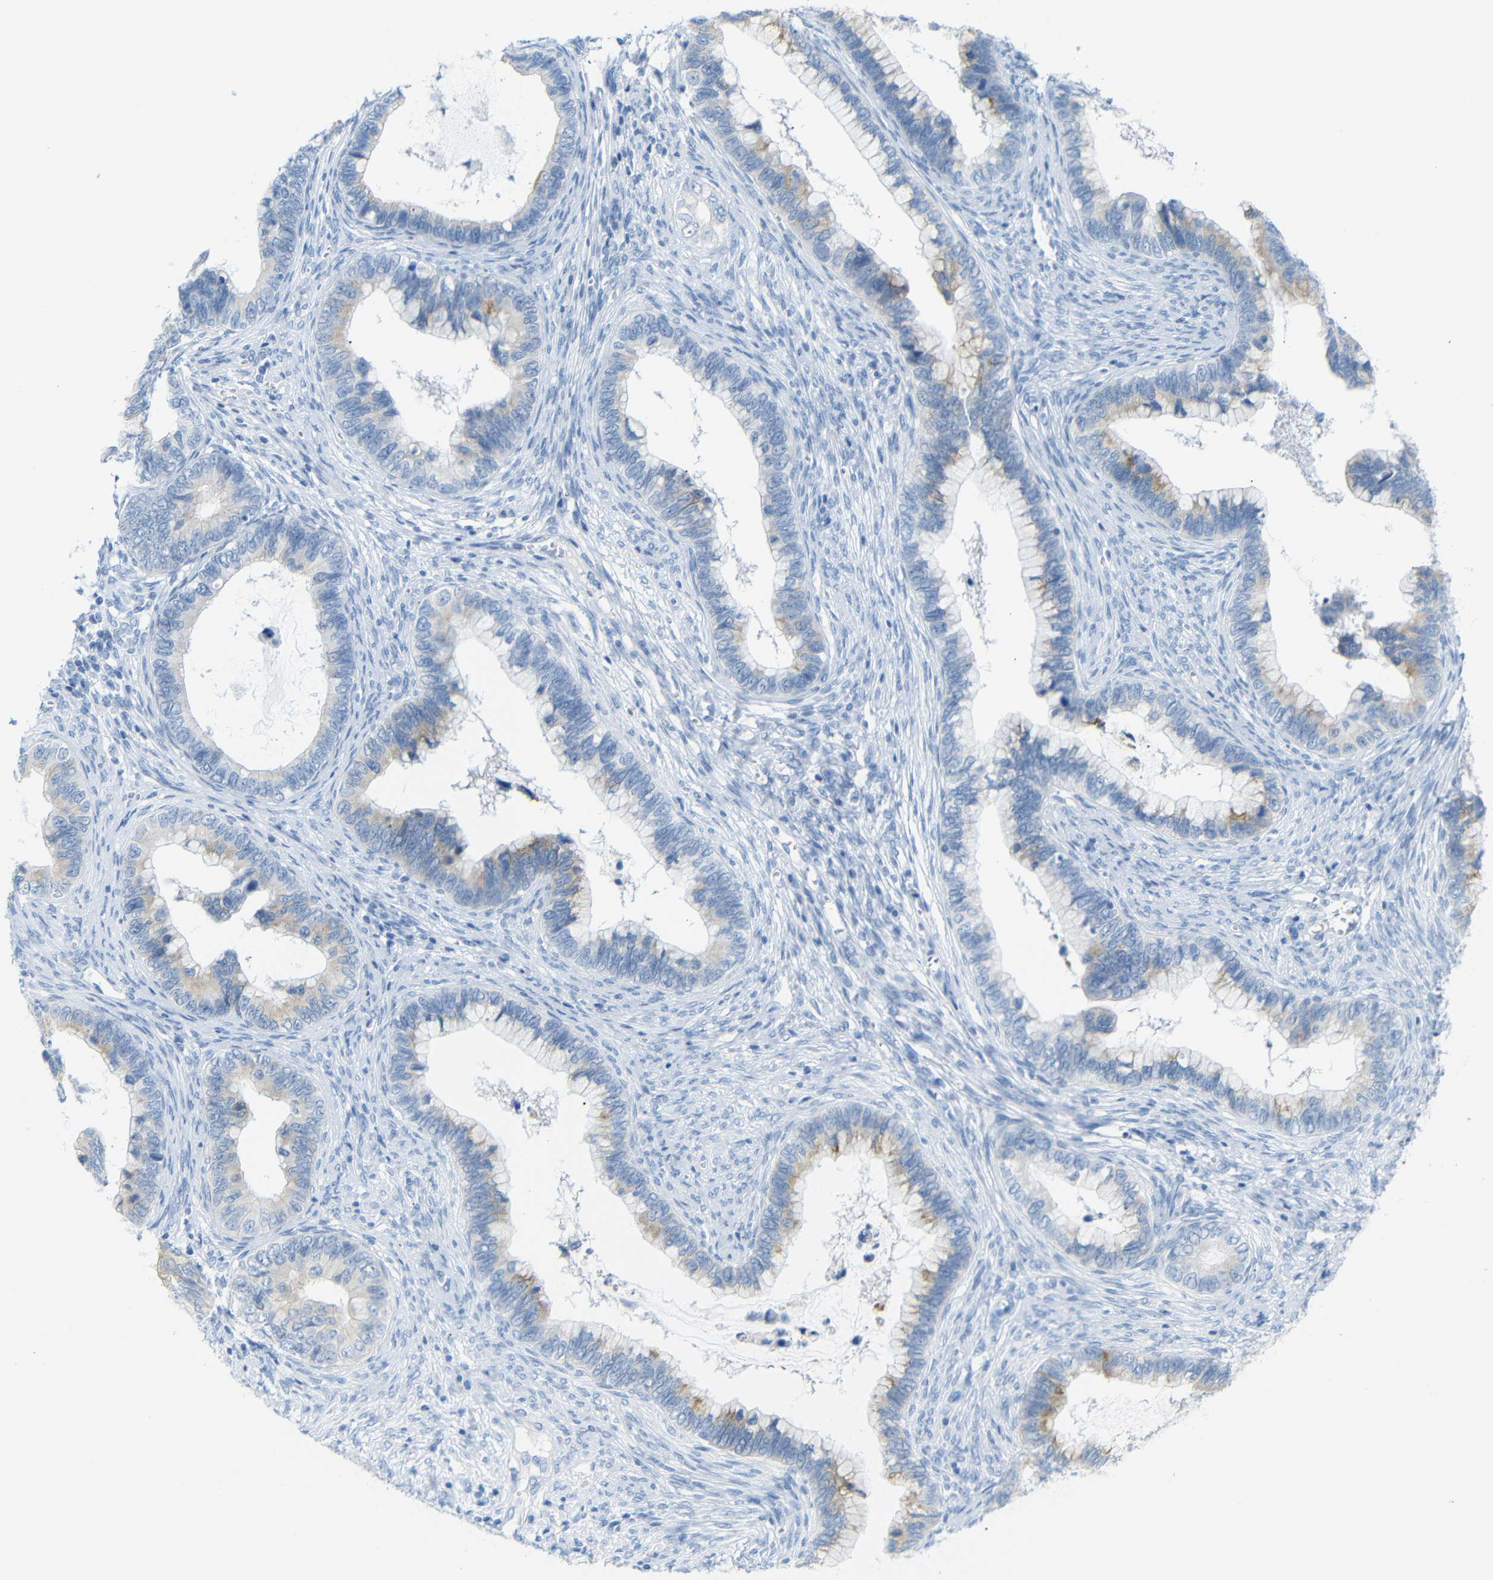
{"staining": {"intensity": "weak", "quantity": "25%-75%", "location": "cytoplasmic/membranous"}, "tissue": "cervical cancer", "cell_type": "Tumor cells", "image_type": "cancer", "snomed": [{"axis": "morphology", "description": "Adenocarcinoma, NOS"}, {"axis": "topography", "description": "Cervix"}], "caption": "Immunohistochemical staining of human adenocarcinoma (cervical) shows low levels of weak cytoplasmic/membranous expression in approximately 25%-75% of tumor cells.", "gene": "DYNAP", "patient": {"sex": "female", "age": 44}}